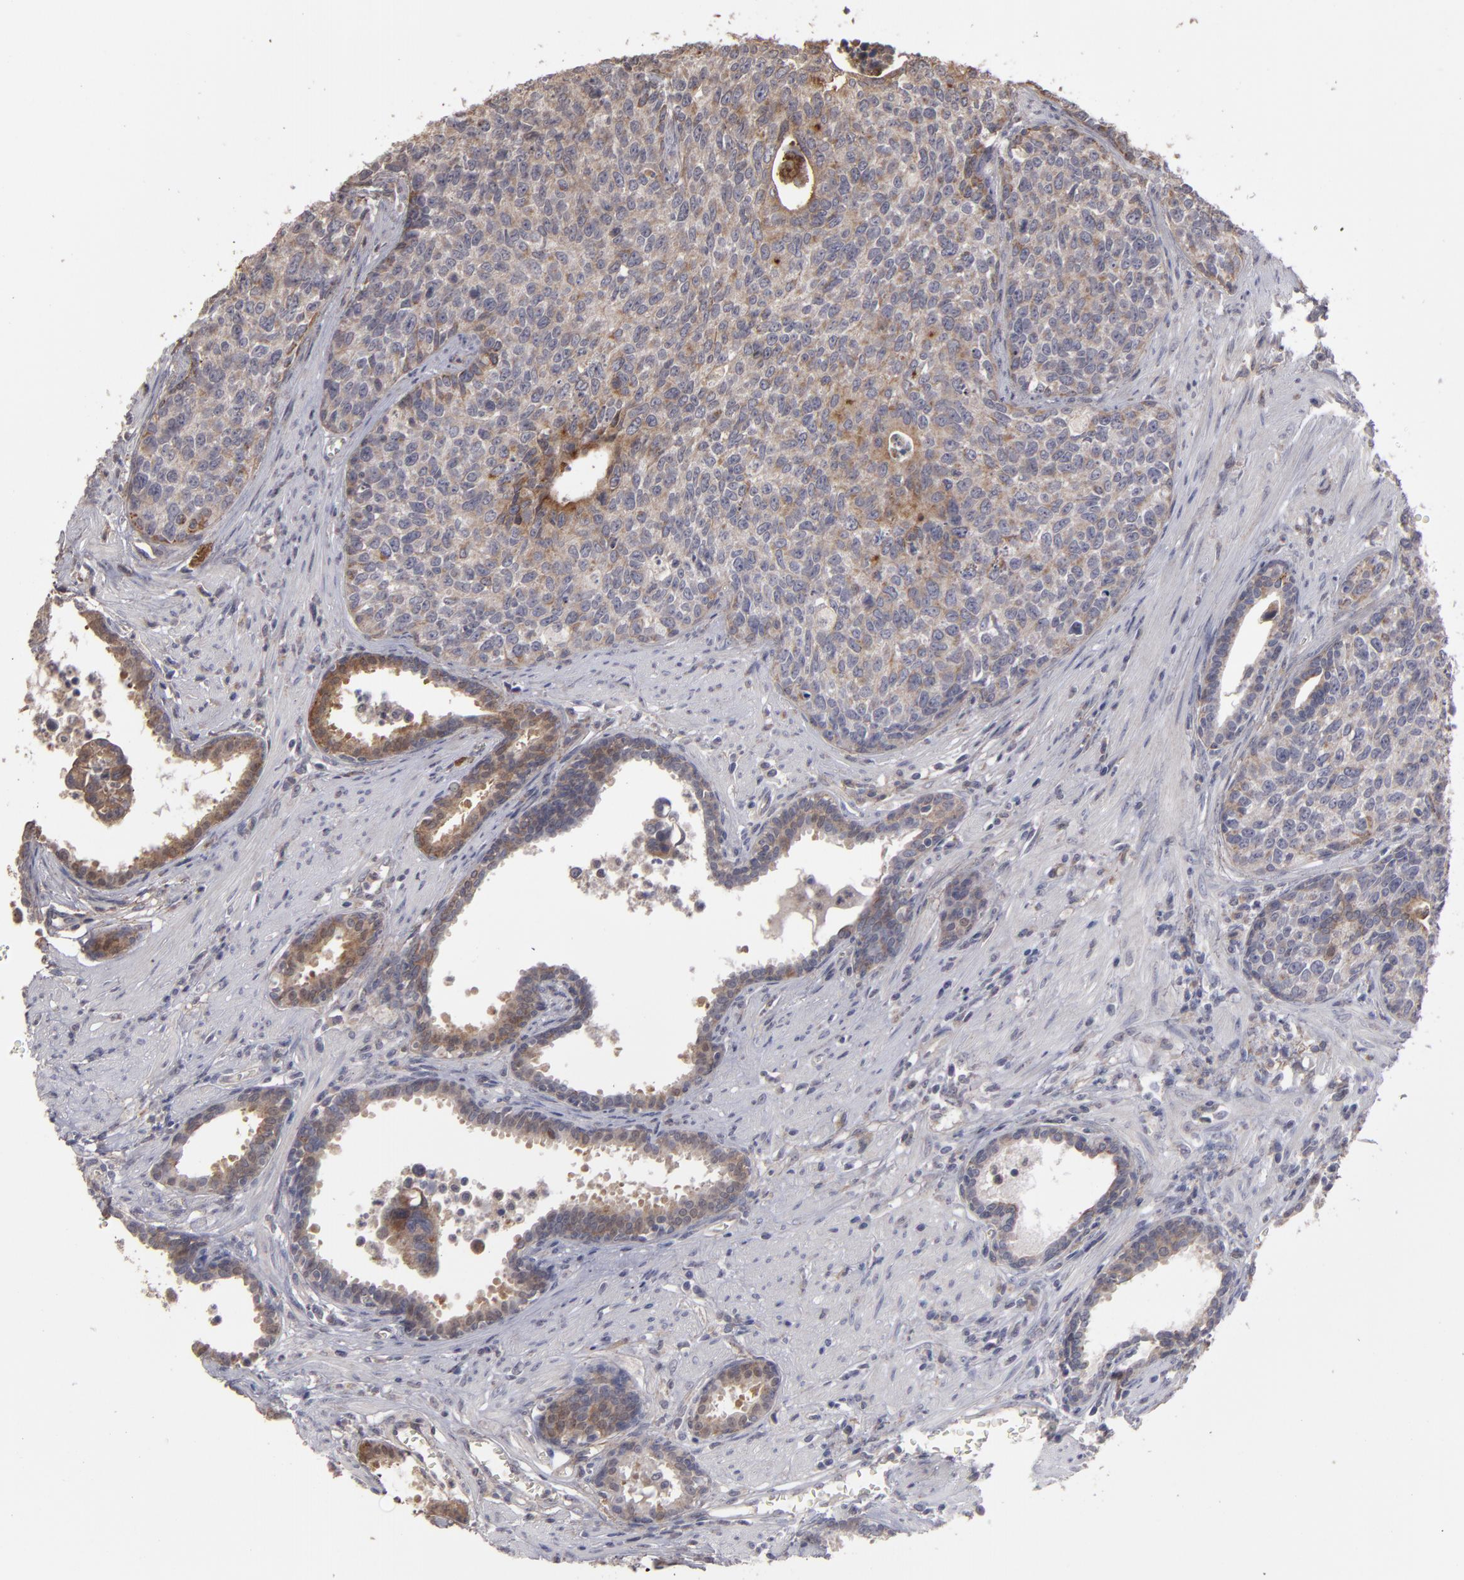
{"staining": {"intensity": "moderate", "quantity": ">75%", "location": "cytoplasmic/membranous"}, "tissue": "urothelial cancer", "cell_type": "Tumor cells", "image_type": "cancer", "snomed": [{"axis": "morphology", "description": "Urothelial carcinoma, High grade"}, {"axis": "topography", "description": "Urinary bladder"}], "caption": "A micrograph of human high-grade urothelial carcinoma stained for a protein displays moderate cytoplasmic/membranous brown staining in tumor cells.", "gene": "CD55", "patient": {"sex": "male", "age": 81}}